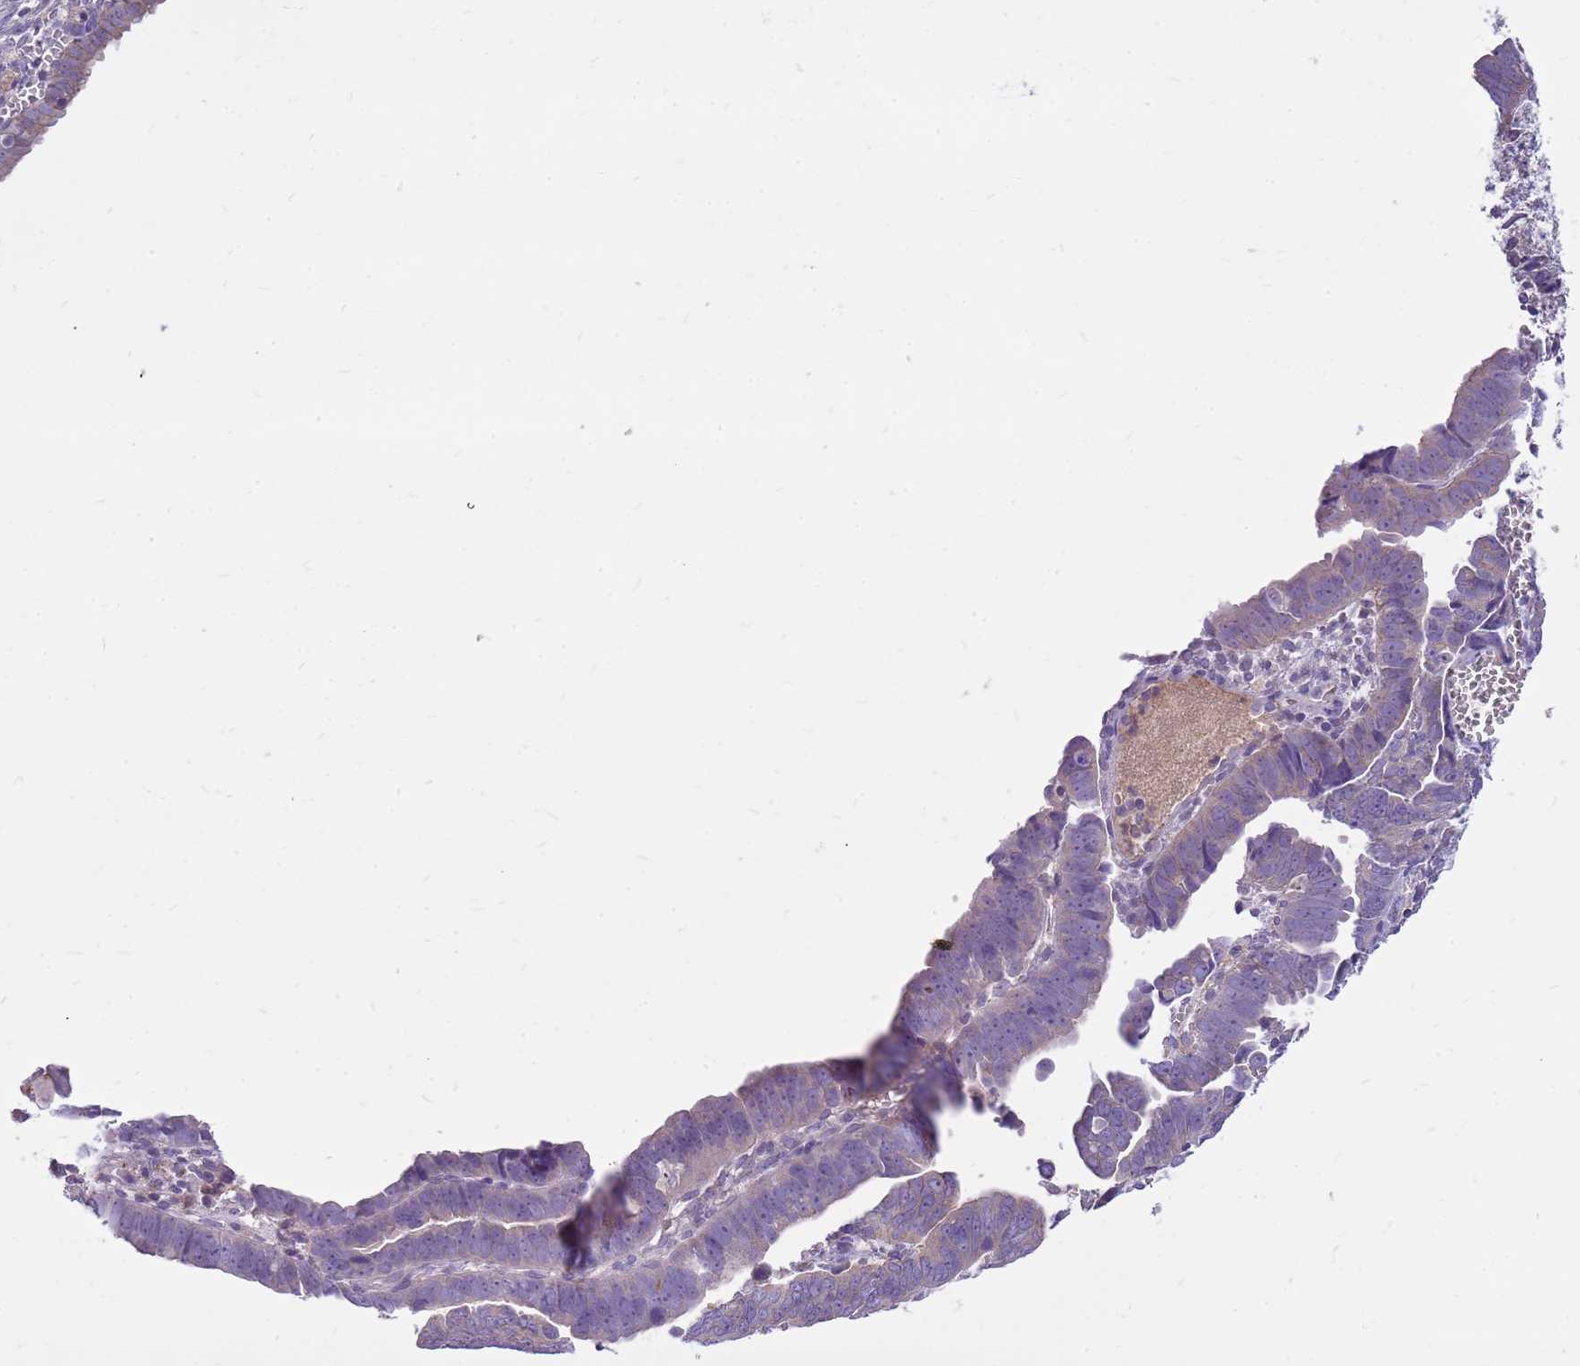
{"staining": {"intensity": "negative", "quantity": "none", "location": "none"}, "tissue": "endometrial cancer", "cell_type": "Tumor cells", "image_type": "cancer", "snomed": [{"axis": "morphology", "description": "Adenocarcinoma, NOS"}, {"axis": "topography", "description": "Endometrium"}], "caption": "The histopathology image shows no staining of tumor cells in endometrial cancer (adenocarcinoma).", "gene": "WDR90", "patient": {"sex": "female", "age": 75}}